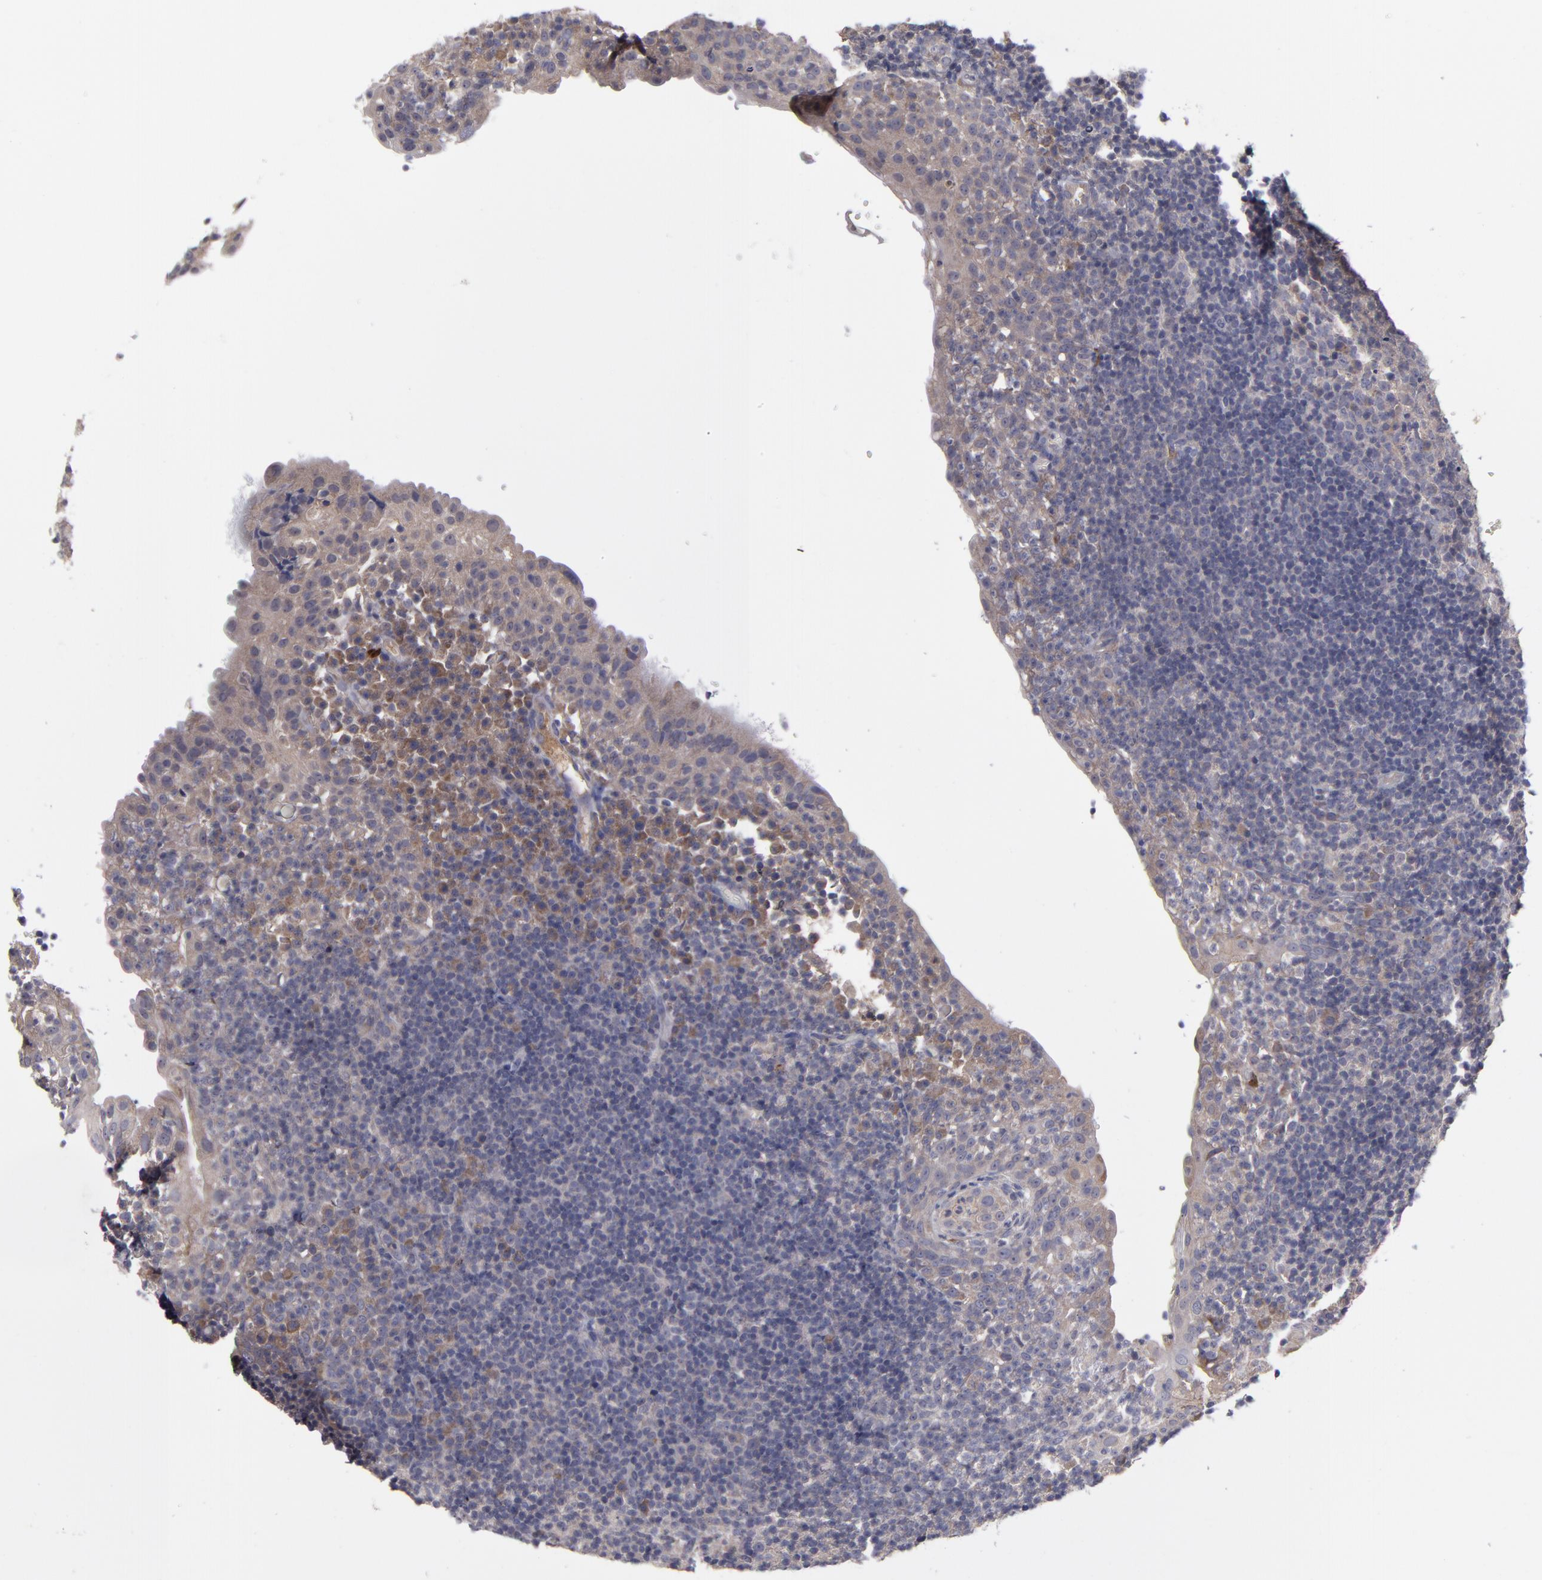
{"staining": {"intensity": "negative", "quantity": "none", "location": "none"}, "tissue": "tonsil", "cell_type": "Germinal center cells", "image_type": "normal", "snomed": [{"axis": "morphology", "description": "Normal tissue, NOS"}, {"axis": "topography", "description": "Tonsil"}], "caption": "Immunohistochemical staining of unremarkable human tonsil reveals no significant positivity in germinal center cells. (DAB (3,3'-diaminobenzidine) immunohistochemistry (IHC) with hematoxylin counter stain).", "gene": "MMP11", "patient": {"sex": "female", "age": 40}}